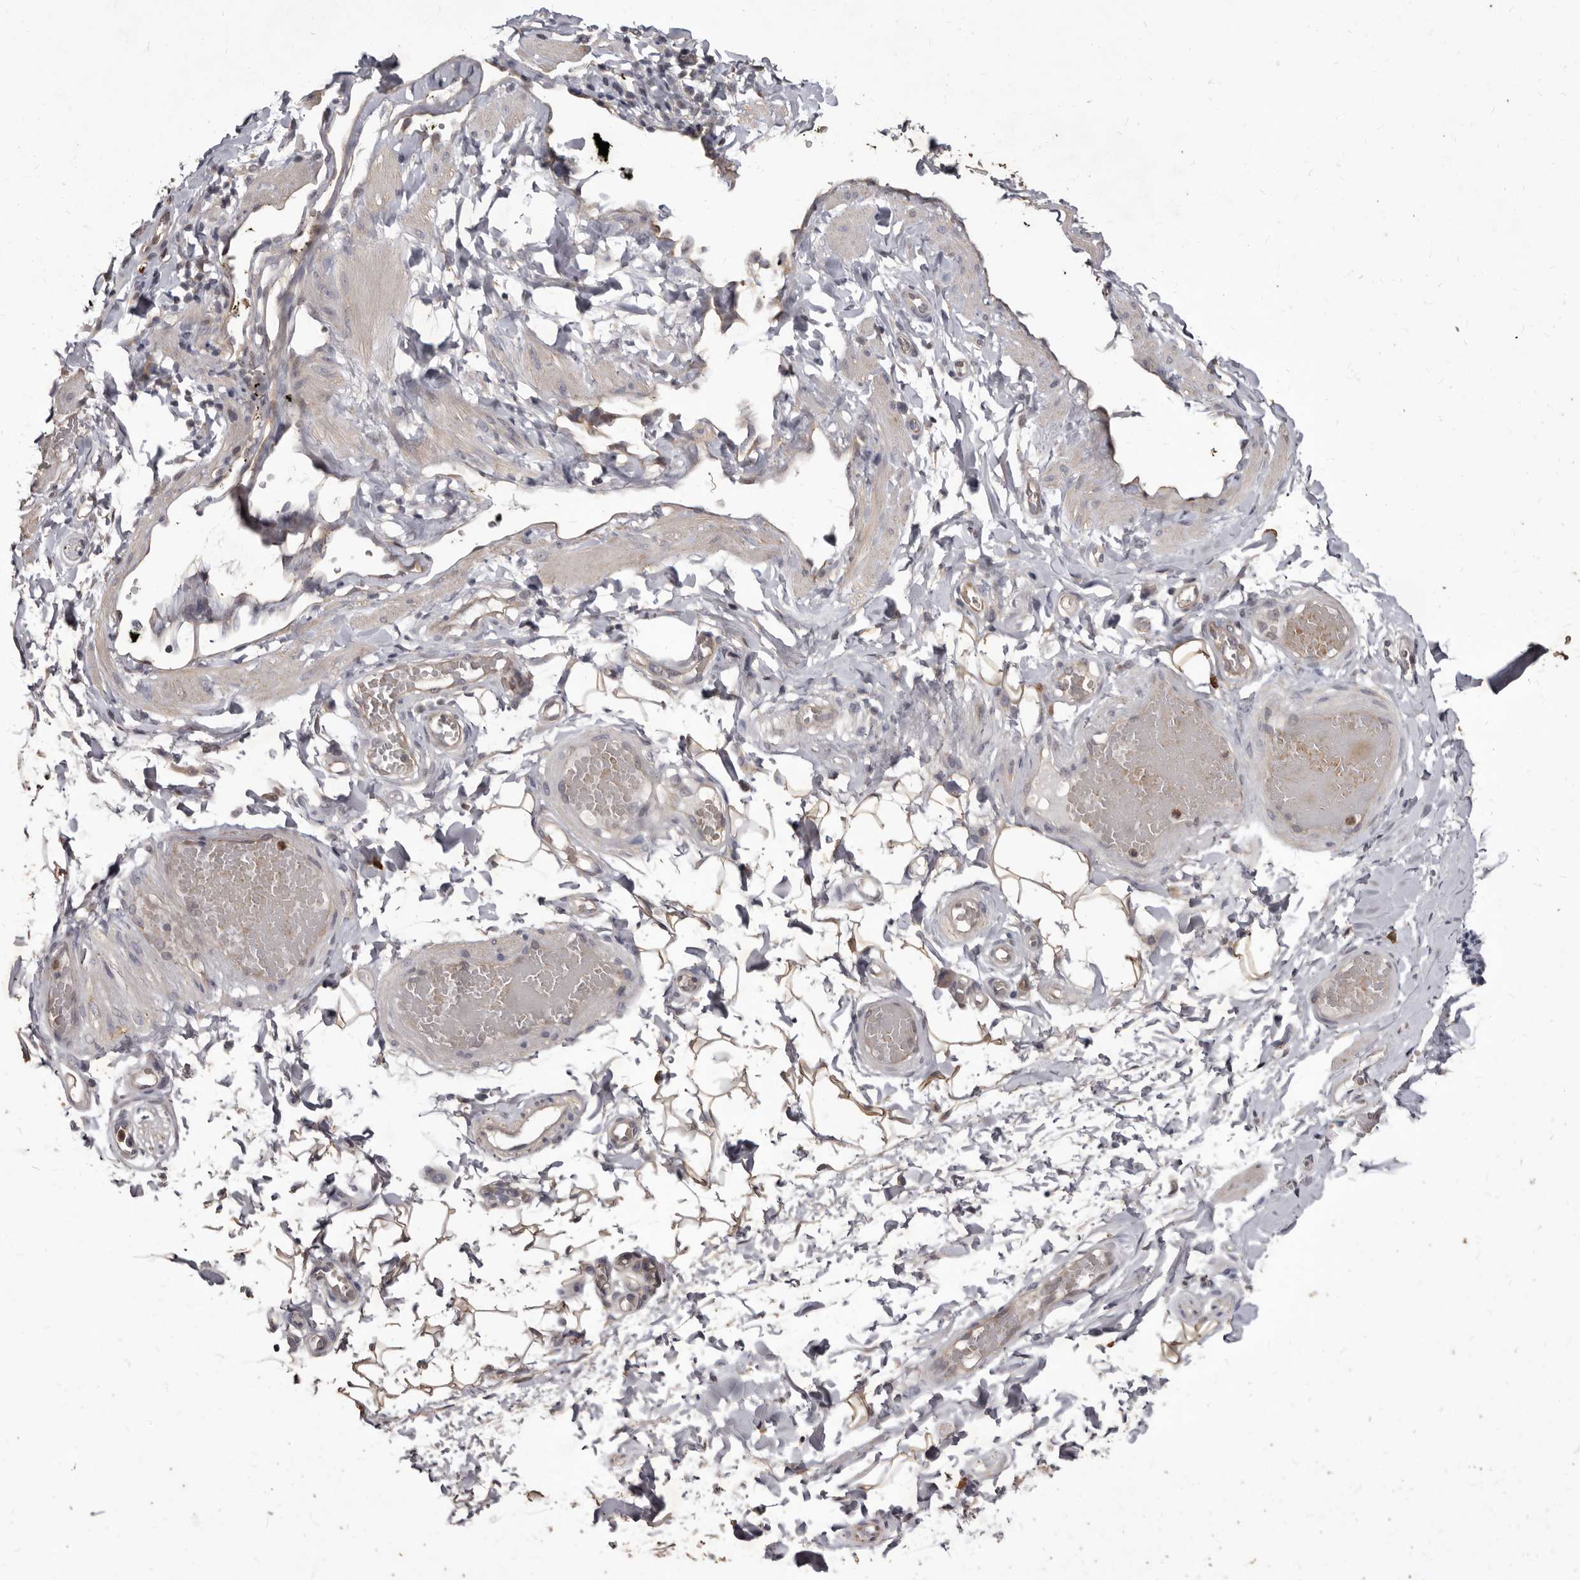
{"staining": {"intensity": "moderate", "quantity": ">75%", "location": "cytoplasmic/membranous"}, "tissue": "adipose tissue", "cell_type": "Adipocytes", "image_type": "normal", "snomed": [{"axis": "morphology", "description": "Normal tissue, NOS"}, {"axis": "topography", "description": "Adipose tissue"}, {"axis": "topography", "description": "Vascular tissue"}, {"axis": "topography", "description": "Peripheral nerve tissue"}], "caption": "Protein expression analysis of benign human adipose tissue reveals moderate cytoplasmic/membranous expression in approximately >75% of adipocytes. Nuclei are stained in blue.", "gene": "ACLY", "patient": {"sex": "male", "age": 25}}